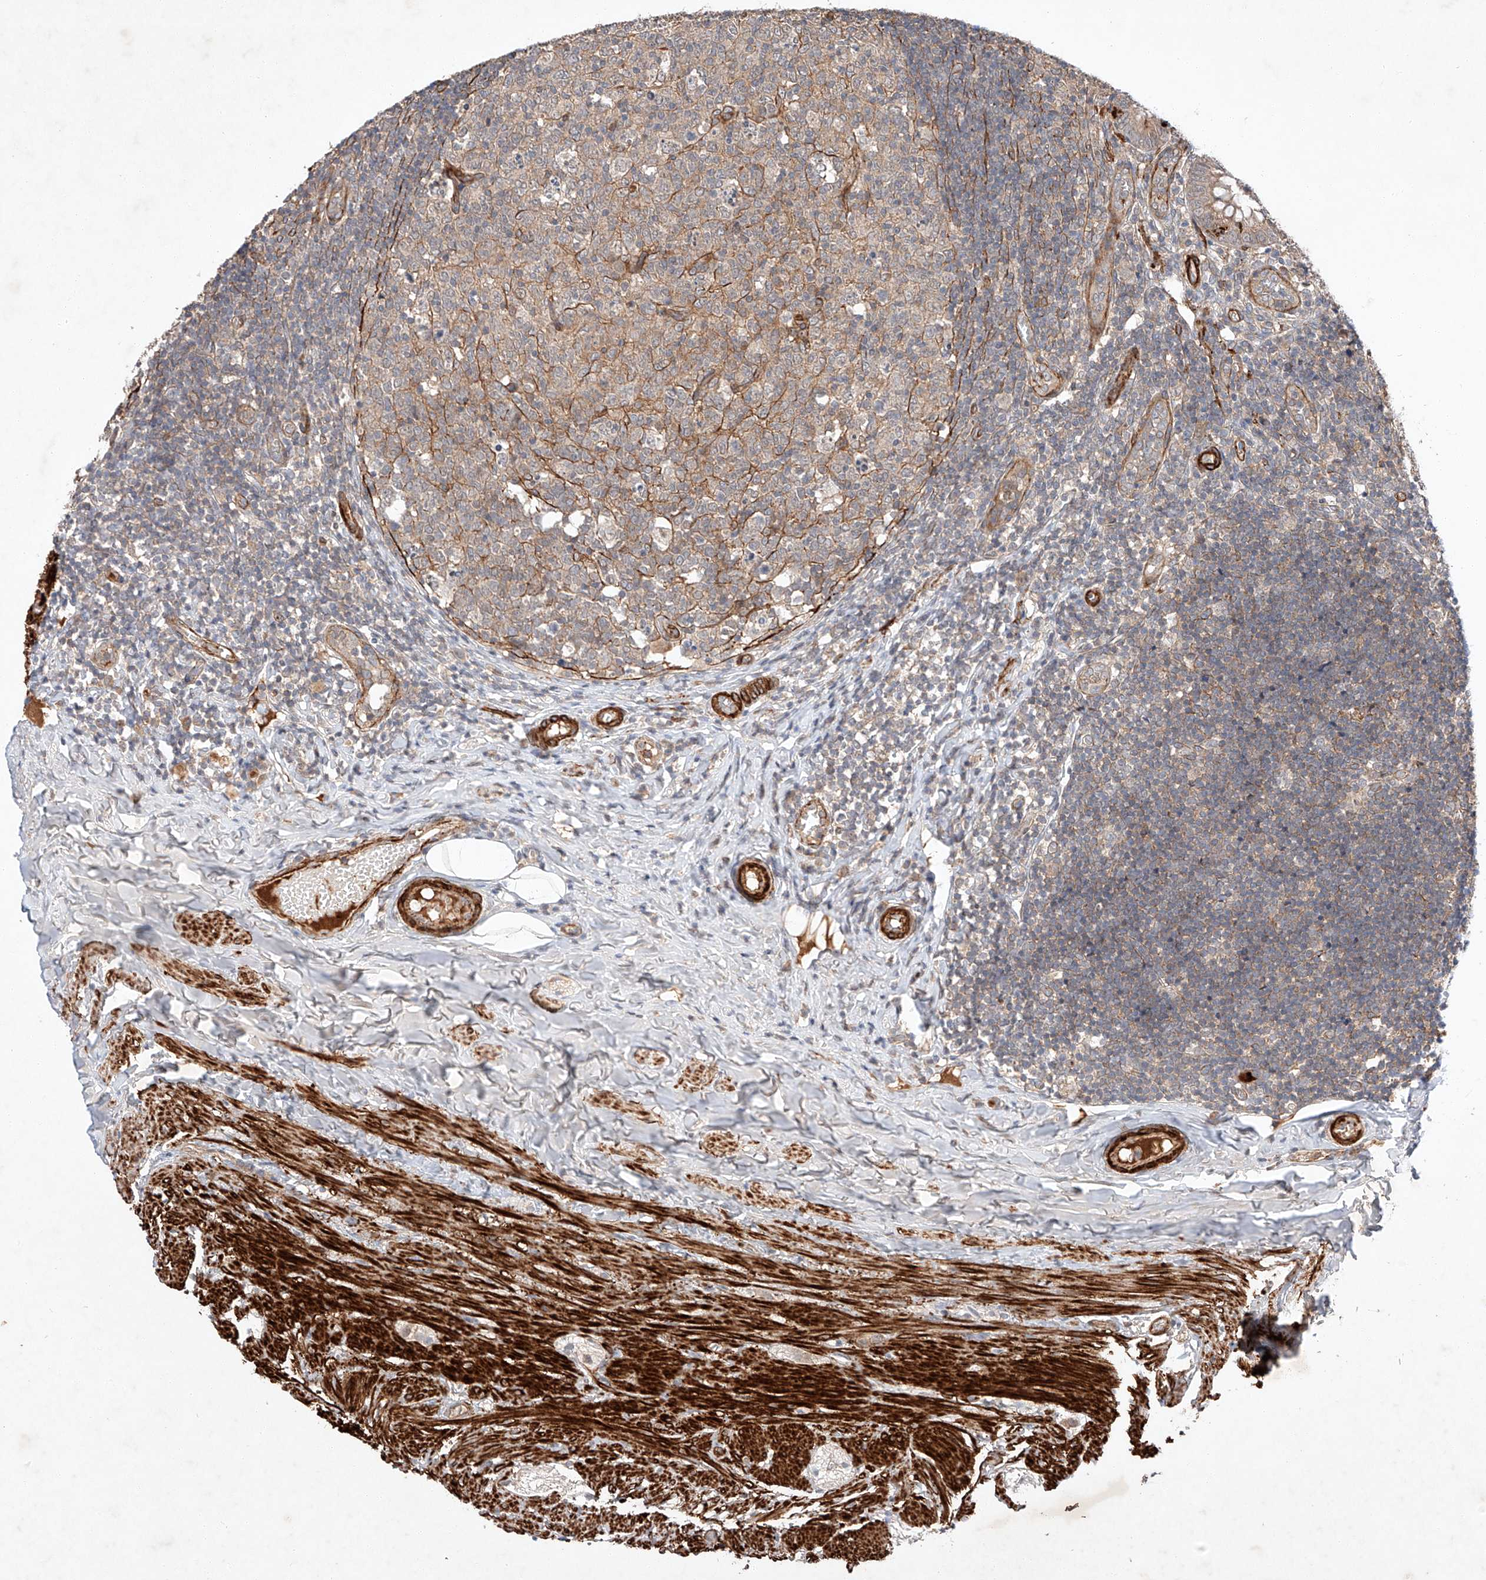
{"staining": {"intensity": "weak", "quantity": "25%-75%", "location": "cytoplasmic/membranous"}, "tissue": "appendix", "cell_type": "Glandular cells", "image_type": "normal", "snomed": [{"axis": "morphology", "description": "Normal tissue, NOS"}, {"axis": "topography", "description": "Appendix"}], "caption": "Immunohistochemical staining of benign appendix shows low levels of weak cytoplasmic/membranous positivity in approximately 25%-75% of glandular cells.", "gene": "ARHGAP33", "patient": {"sex": "male", "age": 8}}